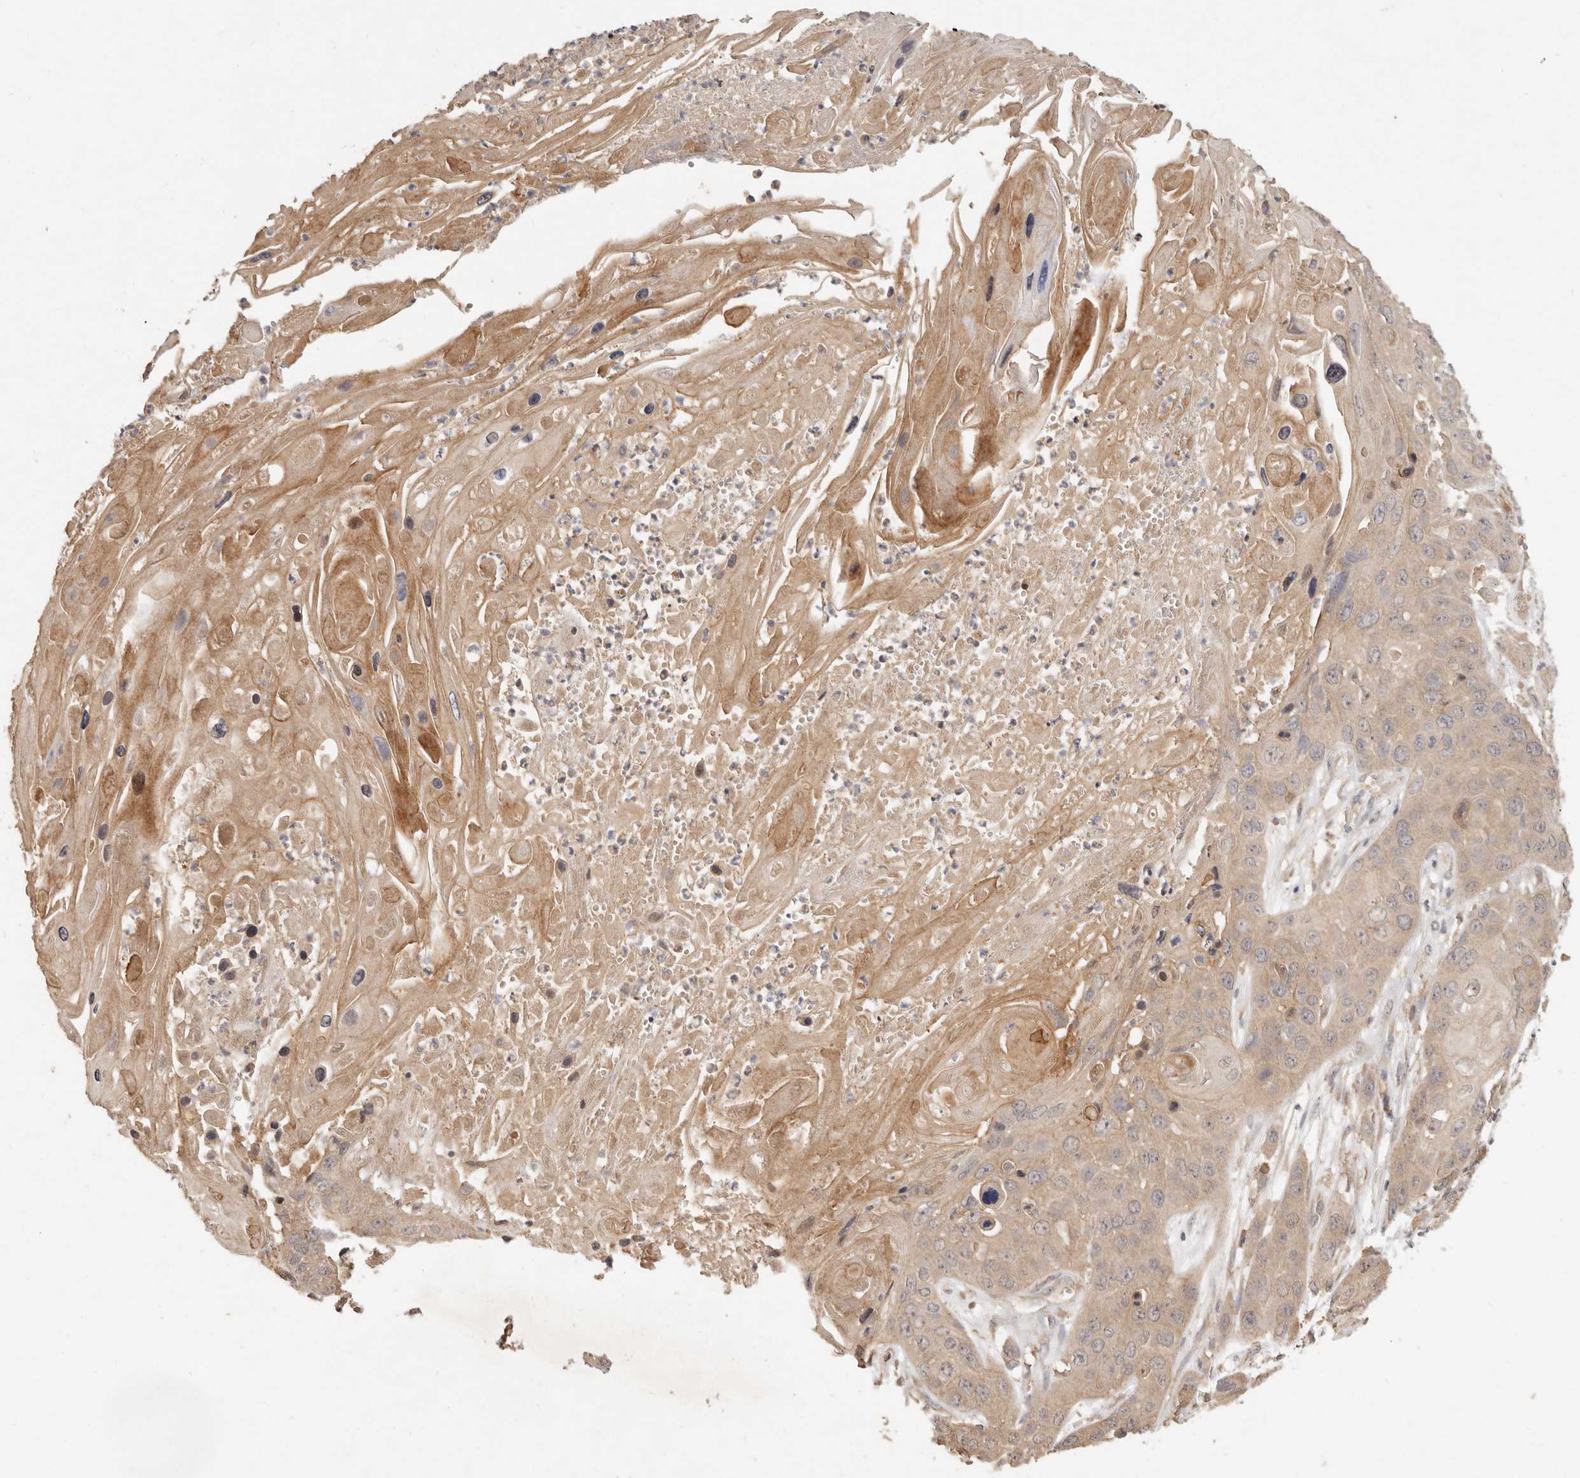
{"staining": {"intensity": "weak", "quantity": ">75%", "location": "cytoplasmic/membranous"}, "tissue": "skin cancer", "cell_type": "Tumor cells", "image_type": "cancer", "snomed": [{"axis": "morphology", "description": "Squamous cell carcinoma, NOS"}, {"axis": "topography", "description": "Skin"}], "caption": "Squamous cell carcinoma (skin) stained for a protein (brown) reveals weak cytoplasmic/membranous positive staining in approximately >75% of tumor cells.", "gene": "VIPR1", "patient": {"sex": "male", "age": 55}}